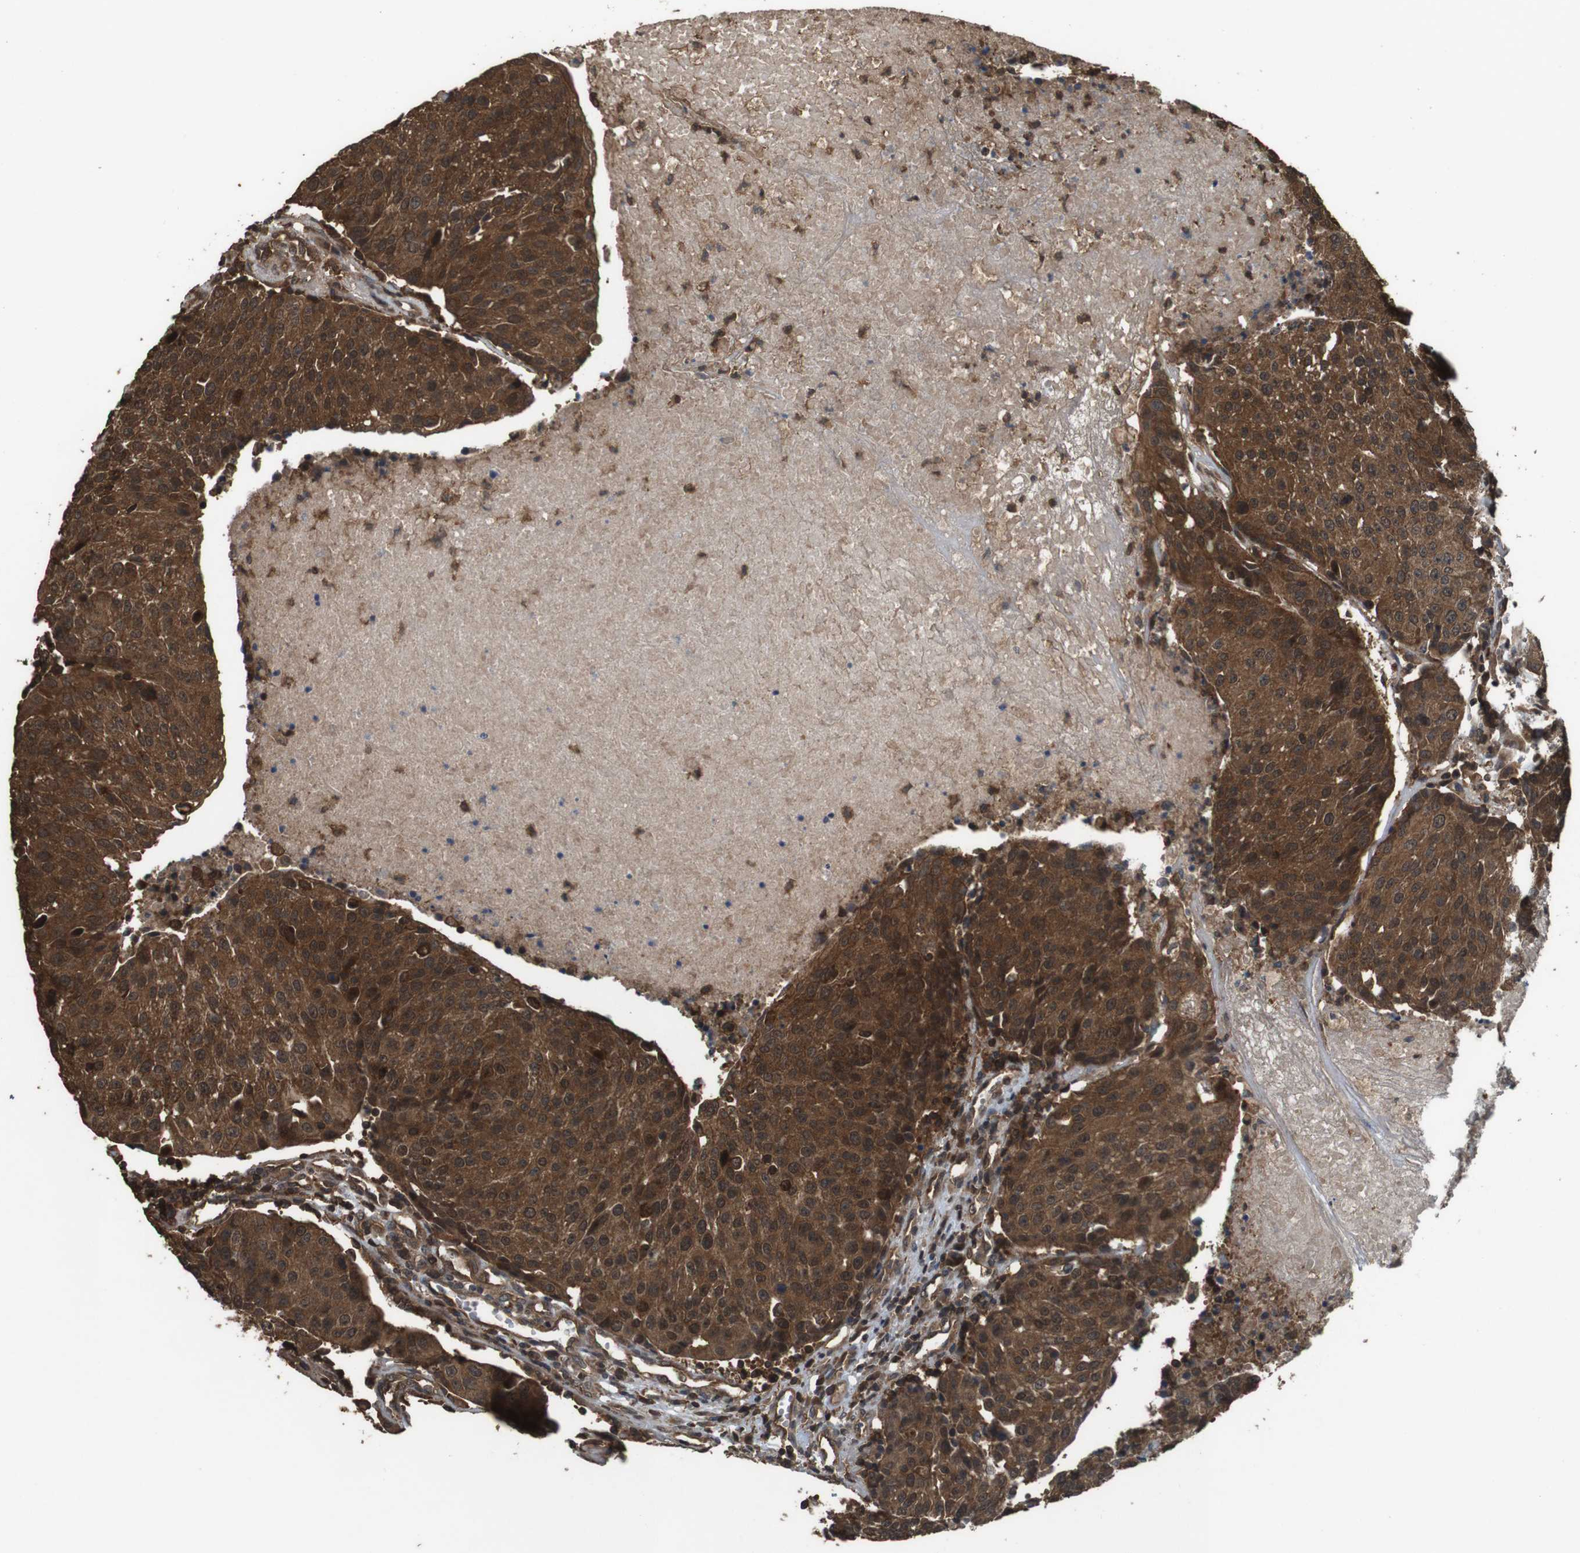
{"staining": {"intensity": "strong", "quantity": ">75%", "location": "cytoplasmic/membranous"}, "tissue": "urothelial cancer", "cell_type": "Tumor cells", "image_type": "cancer", "snomed": [{"axis": "morphology", "description": "Urothelial carcinoma, High grade"}, {"axis": "topography", "description": "Urinary bladder"}], "caption": "DAB (3,3'-diaminobenzidine) immunohistochemical staining of human urothelial carcinoma (high-grade) shows strong cytoplasmic/membranous protein positivity in about >75% of tumor cells. (IHC, brightfield microscopy, high magnification).", "gene": "BAG4", "patient": {"sex": "female", "age": 85}}